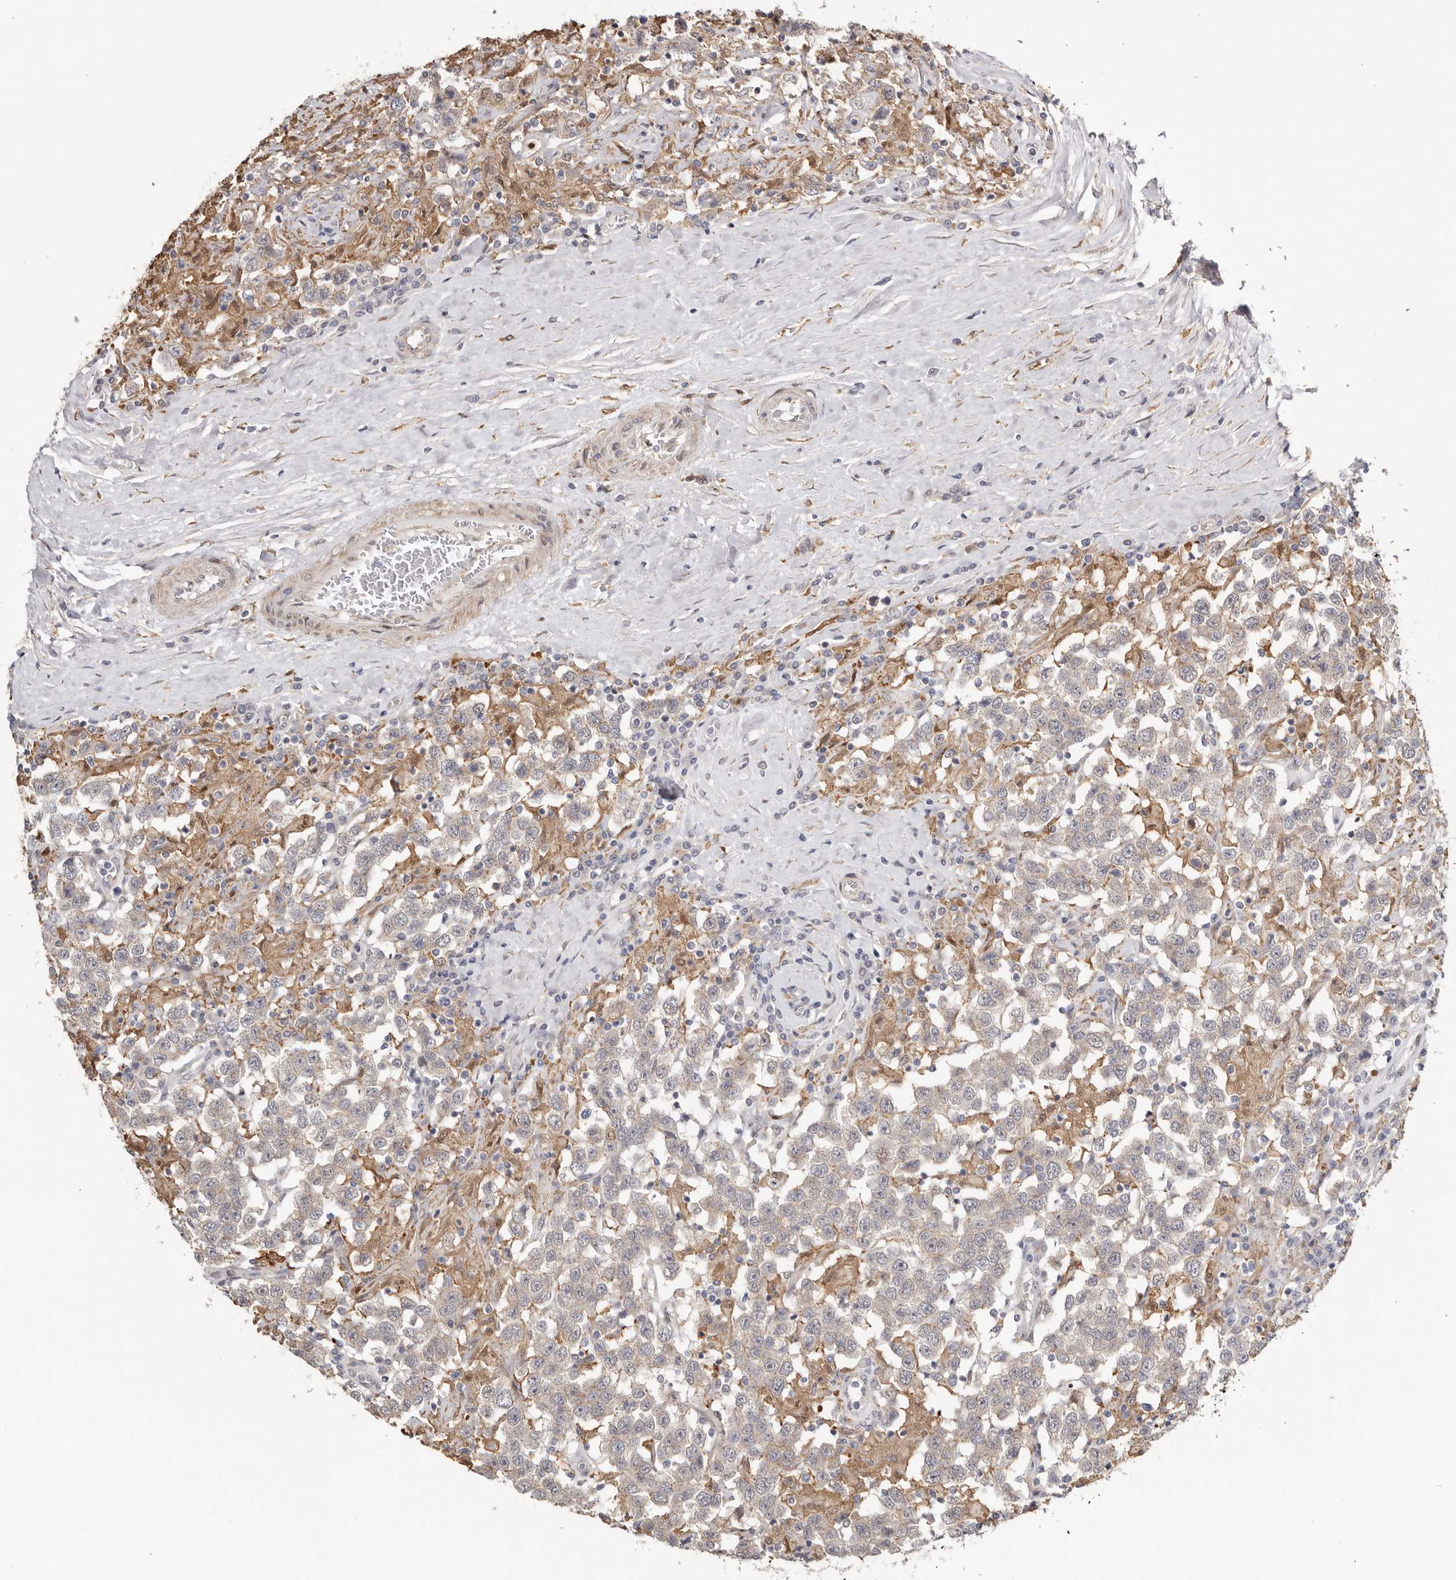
{"staining": {"intensity": "weak", "quantity": "<25%", "location": "cytoplasmic/membranous"}, "tissue": "testis cancer", "cell_type": "Tumor cells", "image_type": "cancer", "snomed": [{"axis": "morphology", "description": "Seminoma, NOS"}, {"axis": "topography", "description": "Testis"}], "caption": "Tumor cells show no significant staining in seminoma (testis). (Brightfield microscopy of DAB IHC at high magnification).", "gene": "MSRB2", "patient": {"sex": "male", "age": 41}}